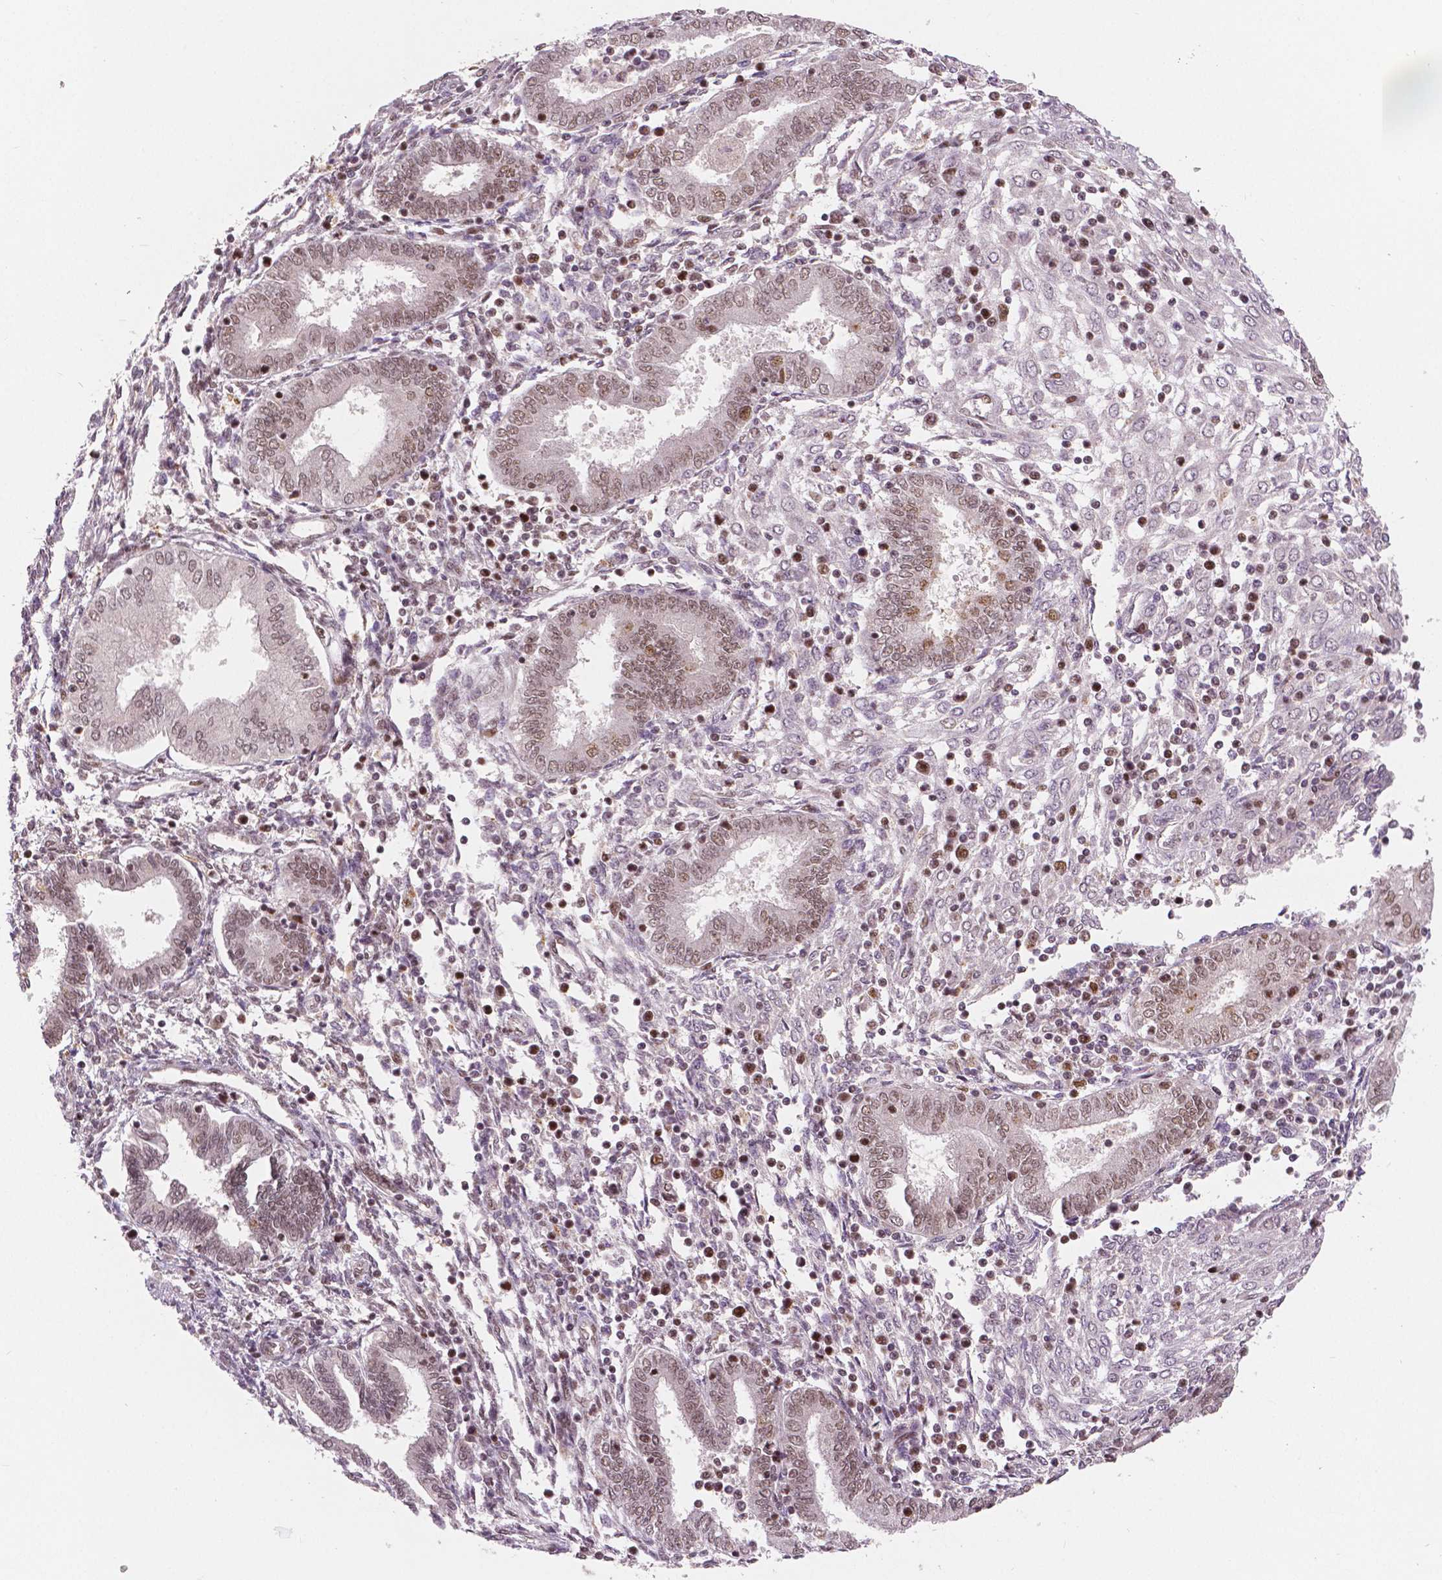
{"staining": {"intensity": "weak", "quantity": "25%-75%", "location": "nuclear"}, "tissue": "endometrium", "cell_type": "Cells in endometrial stroma", "image_type": "normal", "snomed": [{"axis": "morphology", "description": "Normal tissue, NOS"}, {"axis": "topography", "description": "Endometrium"}], "caption": "Protein staining exhibits weak nuclear positivity in about 25%-75% of cells in endometrial stroma in unremarkable endometrium.", "gene": "NSD2", "patient": {"sex": "female", "age": 42}}